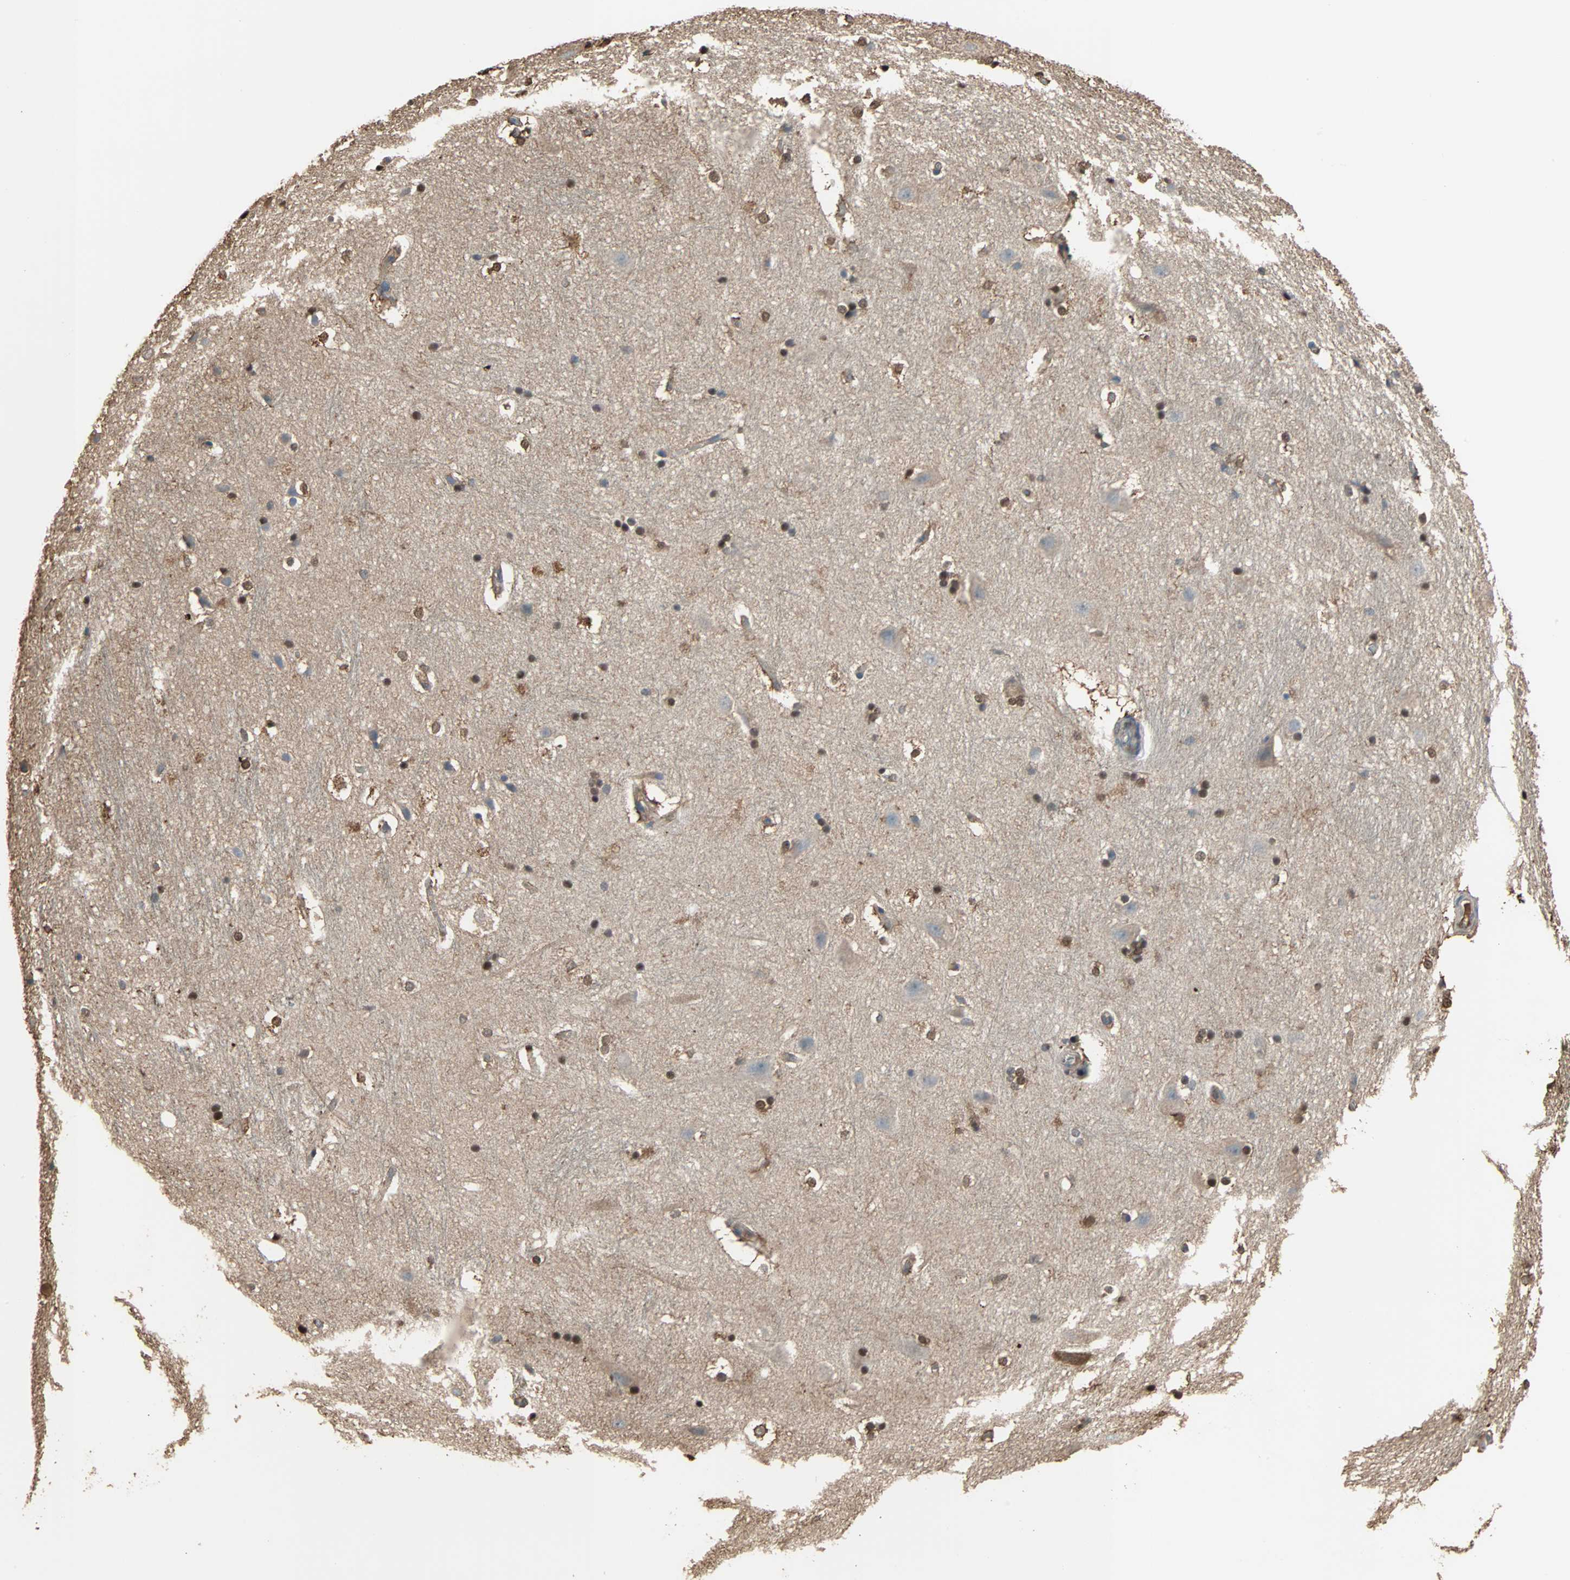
{"staining": {"intensity": "moderate", "quantity": ">75%", "location": "cytoplasmic/membranous,nuclear"}, "tissue": "hippocampus", "cell_type": "Glial cells", "image_type": "normal", "snomed": [{"axis": "morphology", "description": "Normal tissue, NOS"}, {"axis": "topography", "description": "Hippocampus"}], "caption": "Human hippocampus stained with a brown dye shows moderate cytoplasmic/membranous,nuclear positive staining in approximately >75% of glial cells.", "gene": "PRDX1", "patient": {"sex": "female", "age": 19}}